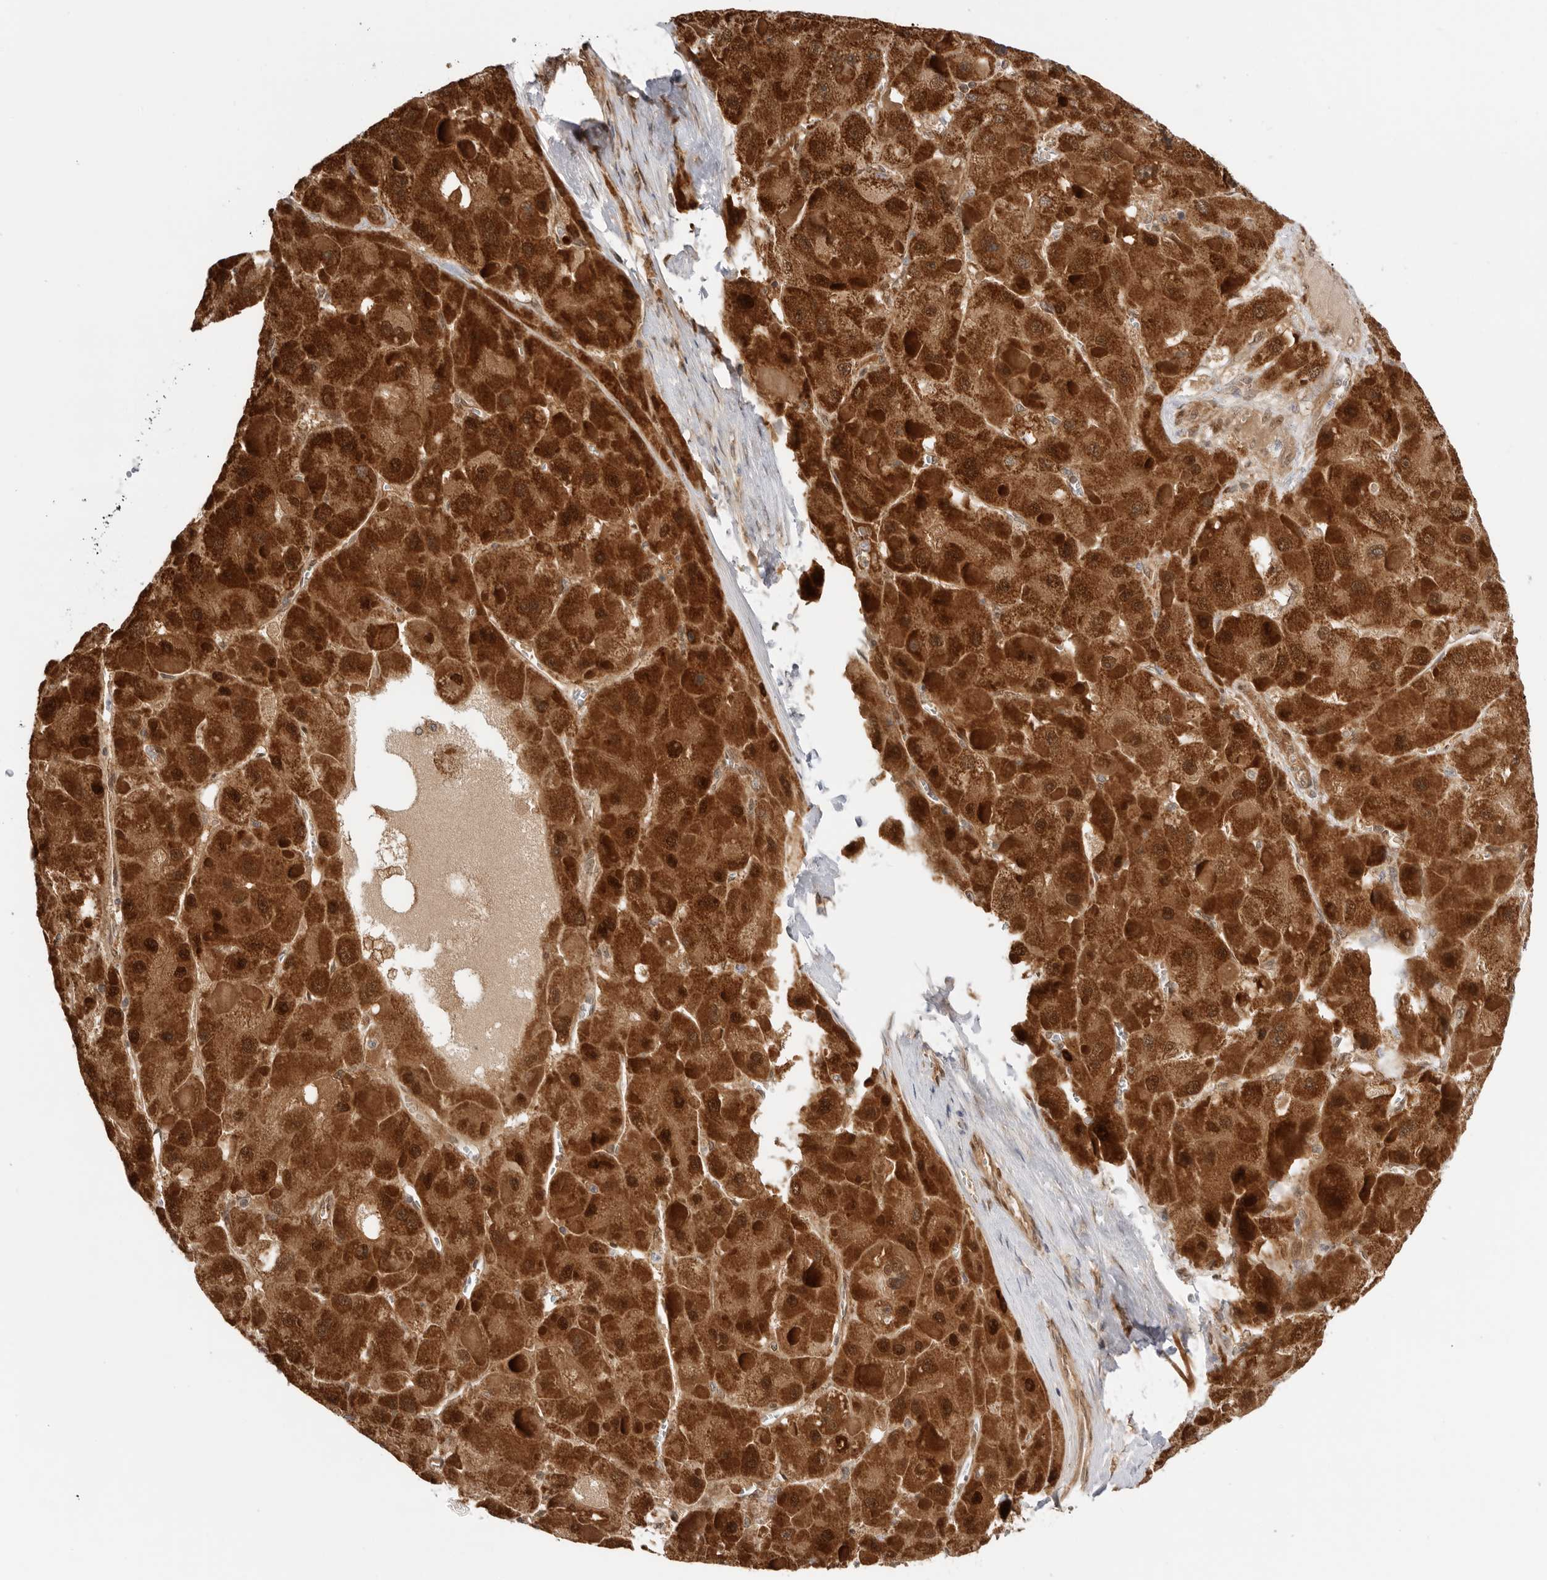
{"staining": {"intensity": "strong", "quantity": ">75%", "location": "cytoplasmic/membranous,nuclear"}, "tissue": "liver cancer", "cell_type": "Tumor cells", "image_type": "cancer", "snomed": [{"axis": "morphology", "description": "Carcinoma, Hepatocellular, NOS"}, {"axis": "topography", "description": "Liver"}], "caption": "Approximately >75% of tumor cells in liver cancer reveal strong cytoplasmic/membranous and nuclear protein expression as visualized by brown immunohistochemical staining.", "gene": "DCAF8", "patient": {"sex": "female", "age": 73}}